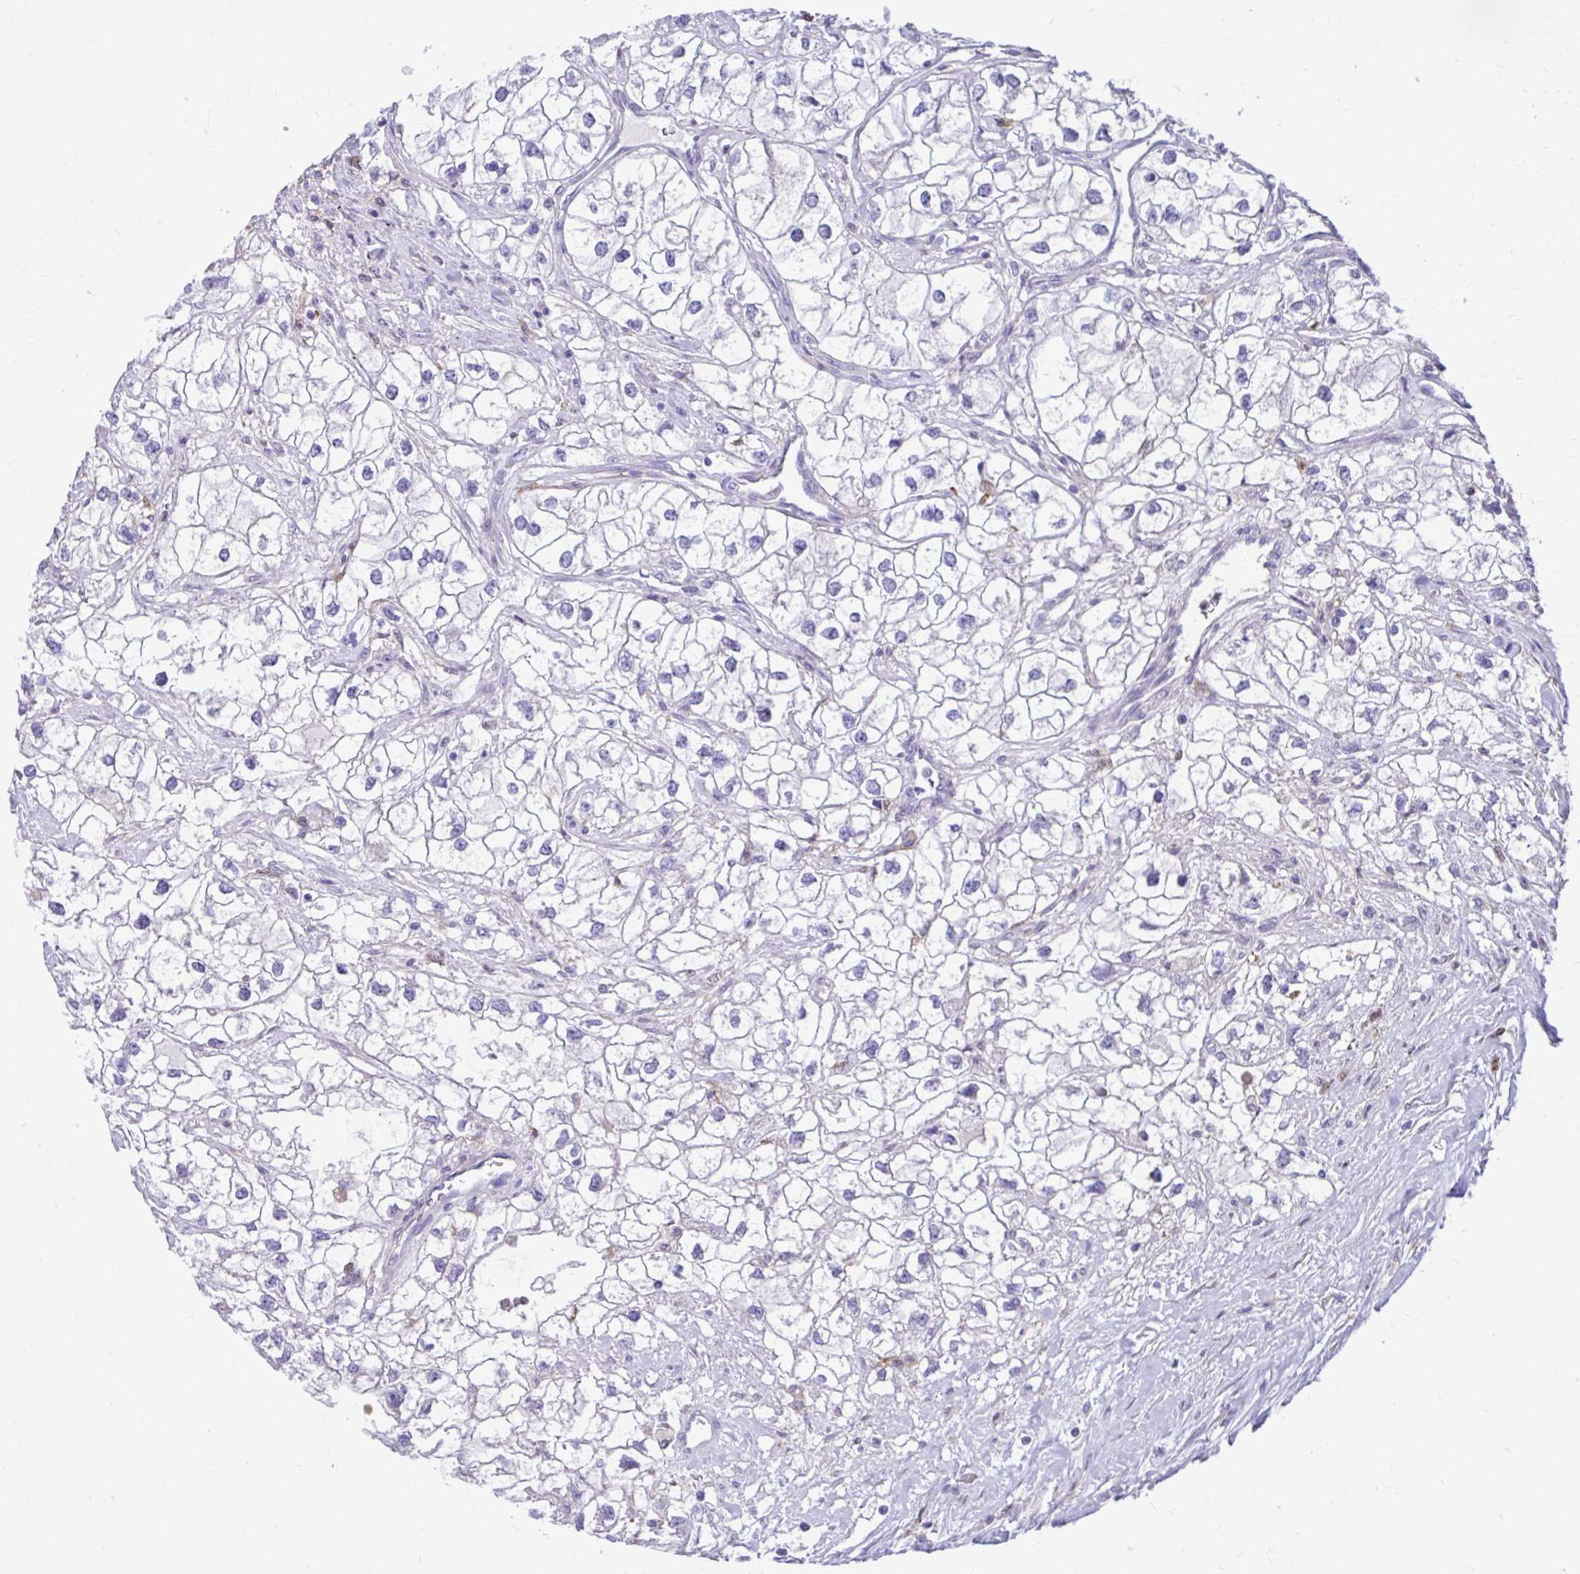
{"staining": {"intensity": "negative", "quantity": "none", "location": "none"}, "tissue": "renal cancer", "cell_type": "Tumor cells", "image_type": "cancer", "snomed": [{"axis": "morphology", "description": "Adenocarcinoma, NOS"}, {"axis": "topography", "description": "Kidney"}], "caption": "Renal cancer stained for a protein using immunohistochemistry shows no expression tumor cells.", "gene": "TLR7", "patient": {"sex": "male", "age": 59}}